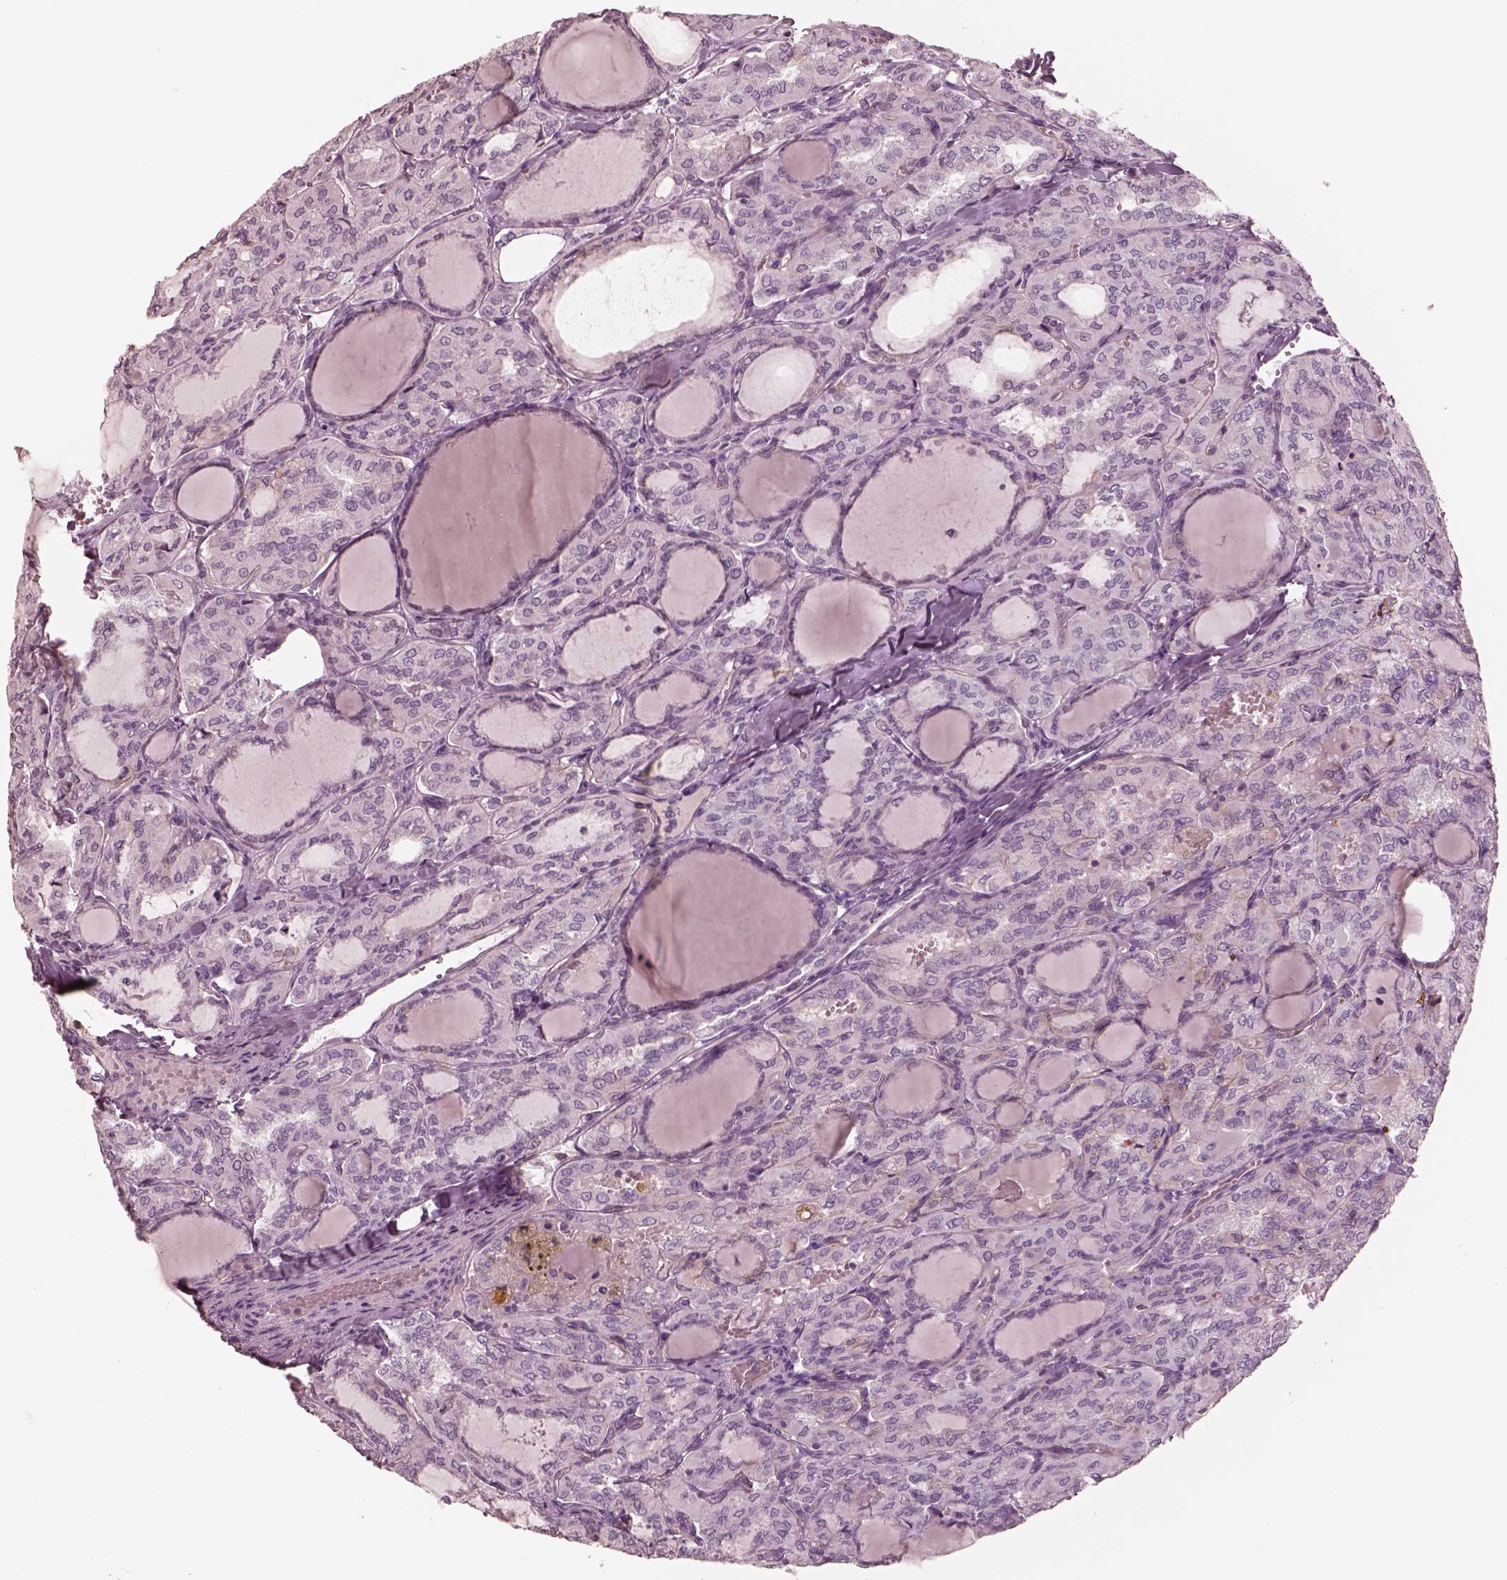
{"staining": {"intensity": "negative", "quantity": "none", "location": "none"}, "tissue": "thyroid cancer", "cell_type": "Tumor cells", "image_type": "cancer", "snomed": [{"axis": "morphology", "description": "Papillary adenocarcinoma, NOS"}, {"axis": "topography", "description": "Thyroid gland"}], "caption": "Thyroid cancer stained for a protein using immunohistochemistry shows no positivity tumor cells.", "gene": "GPRIN1", "patient": {"sex": "male", "age": 20}}